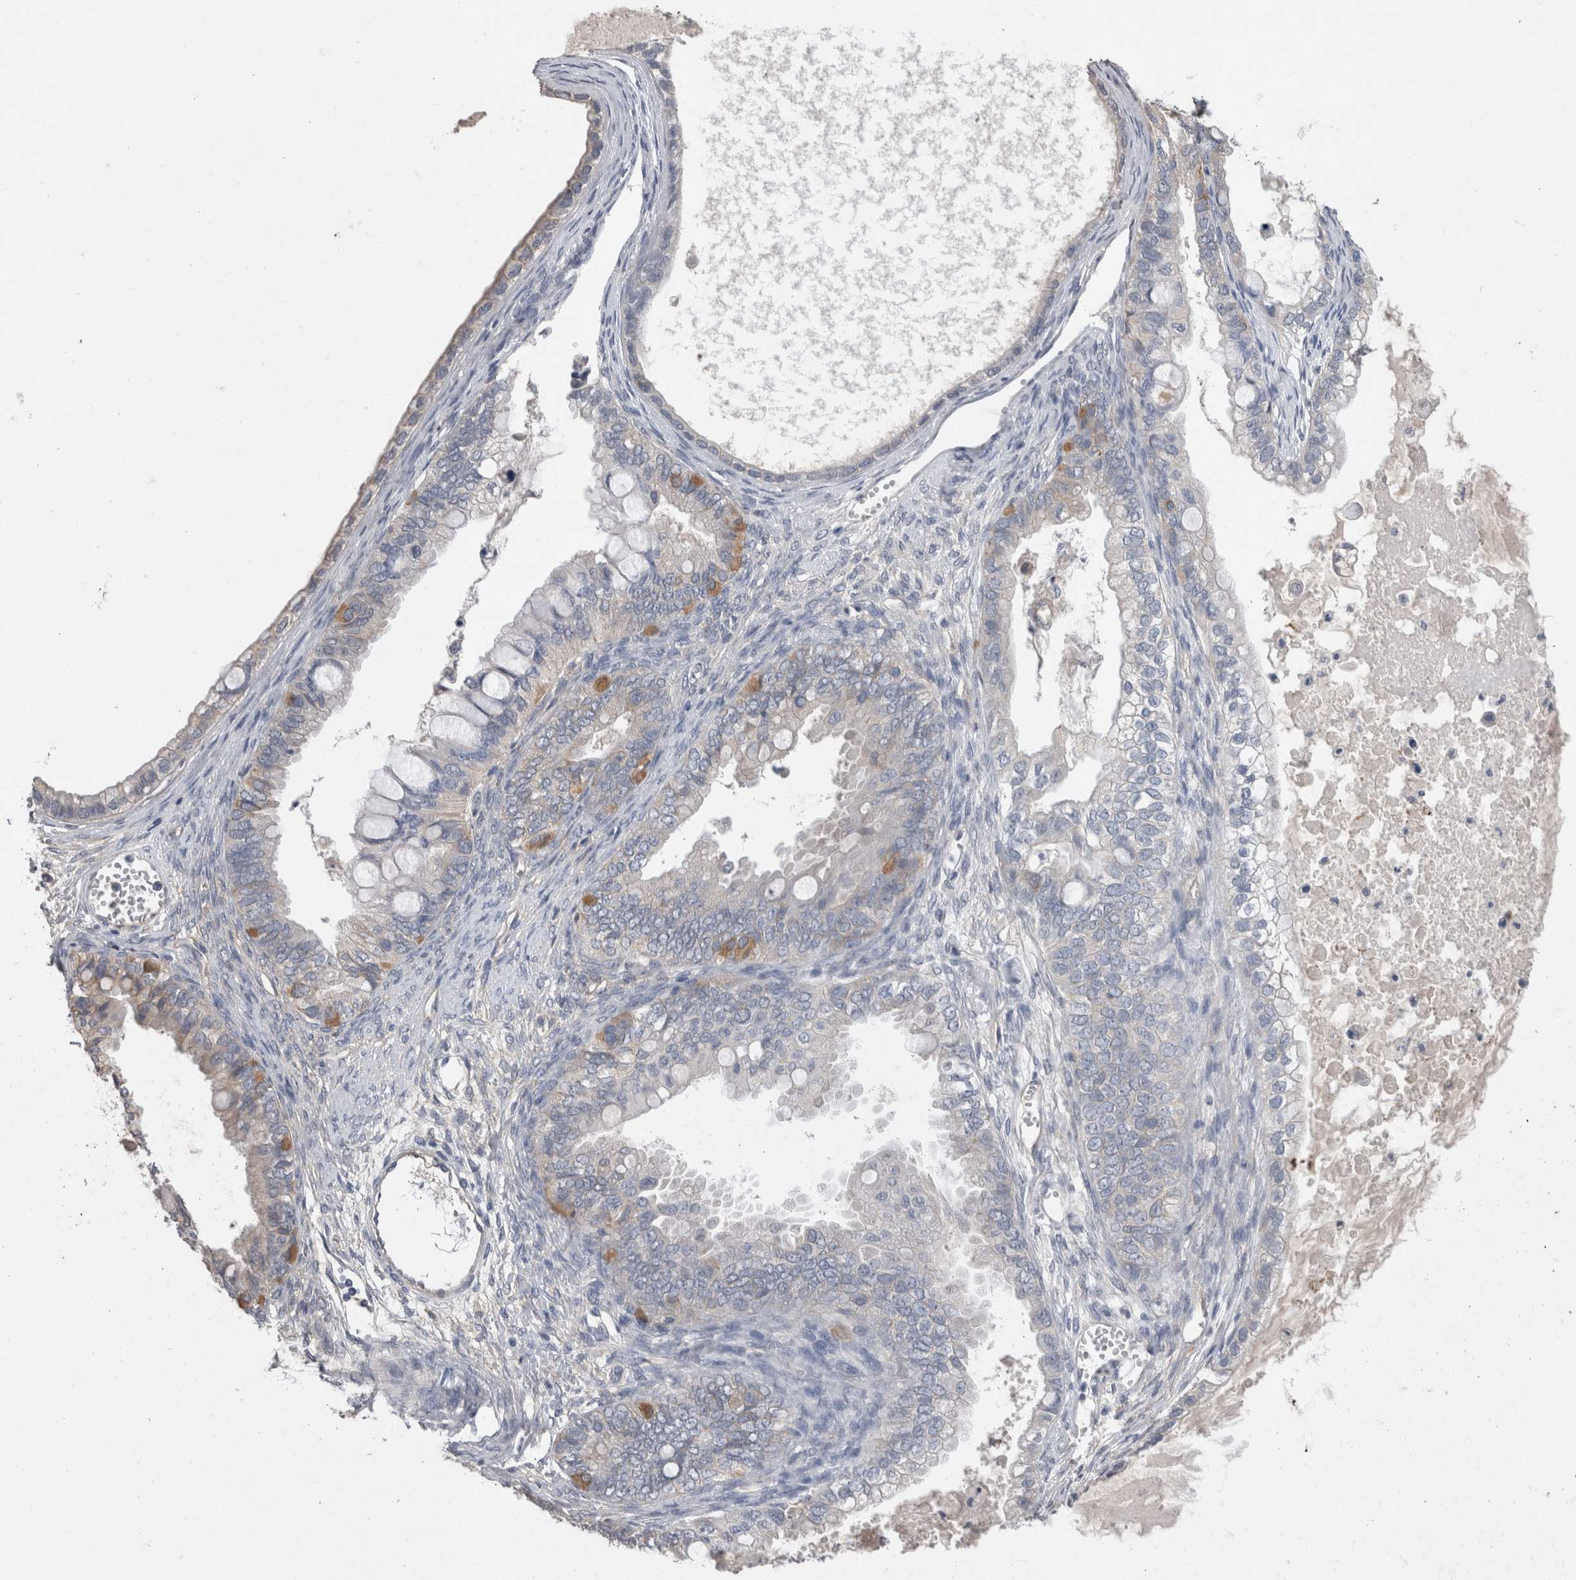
{"staining": {"intensity": "moderate", "quantity": "<25%", "location": "cytoplasmic/membranous"}, "tissue": "ovarian cancer", "cell_type": "Tumor cells", "image_type": "cancer", "snomed": [{"axis": "morphology", "description": "Cystadenocarcinoma, mucinous, NOS"}, {"axis": "topography", "description": "Ovary"}], "caption": "Ovarian cancer (mucinous cystadenocarcinoma) tissue demonstrates moderate cytoplasmic/membranous positivity in approximately <25% of tumor cells The protein is shown in brown color, while the nuclei are stained blue.", "gene": "NECTIN2", "patient": {"sex": "female", "age": 80}}